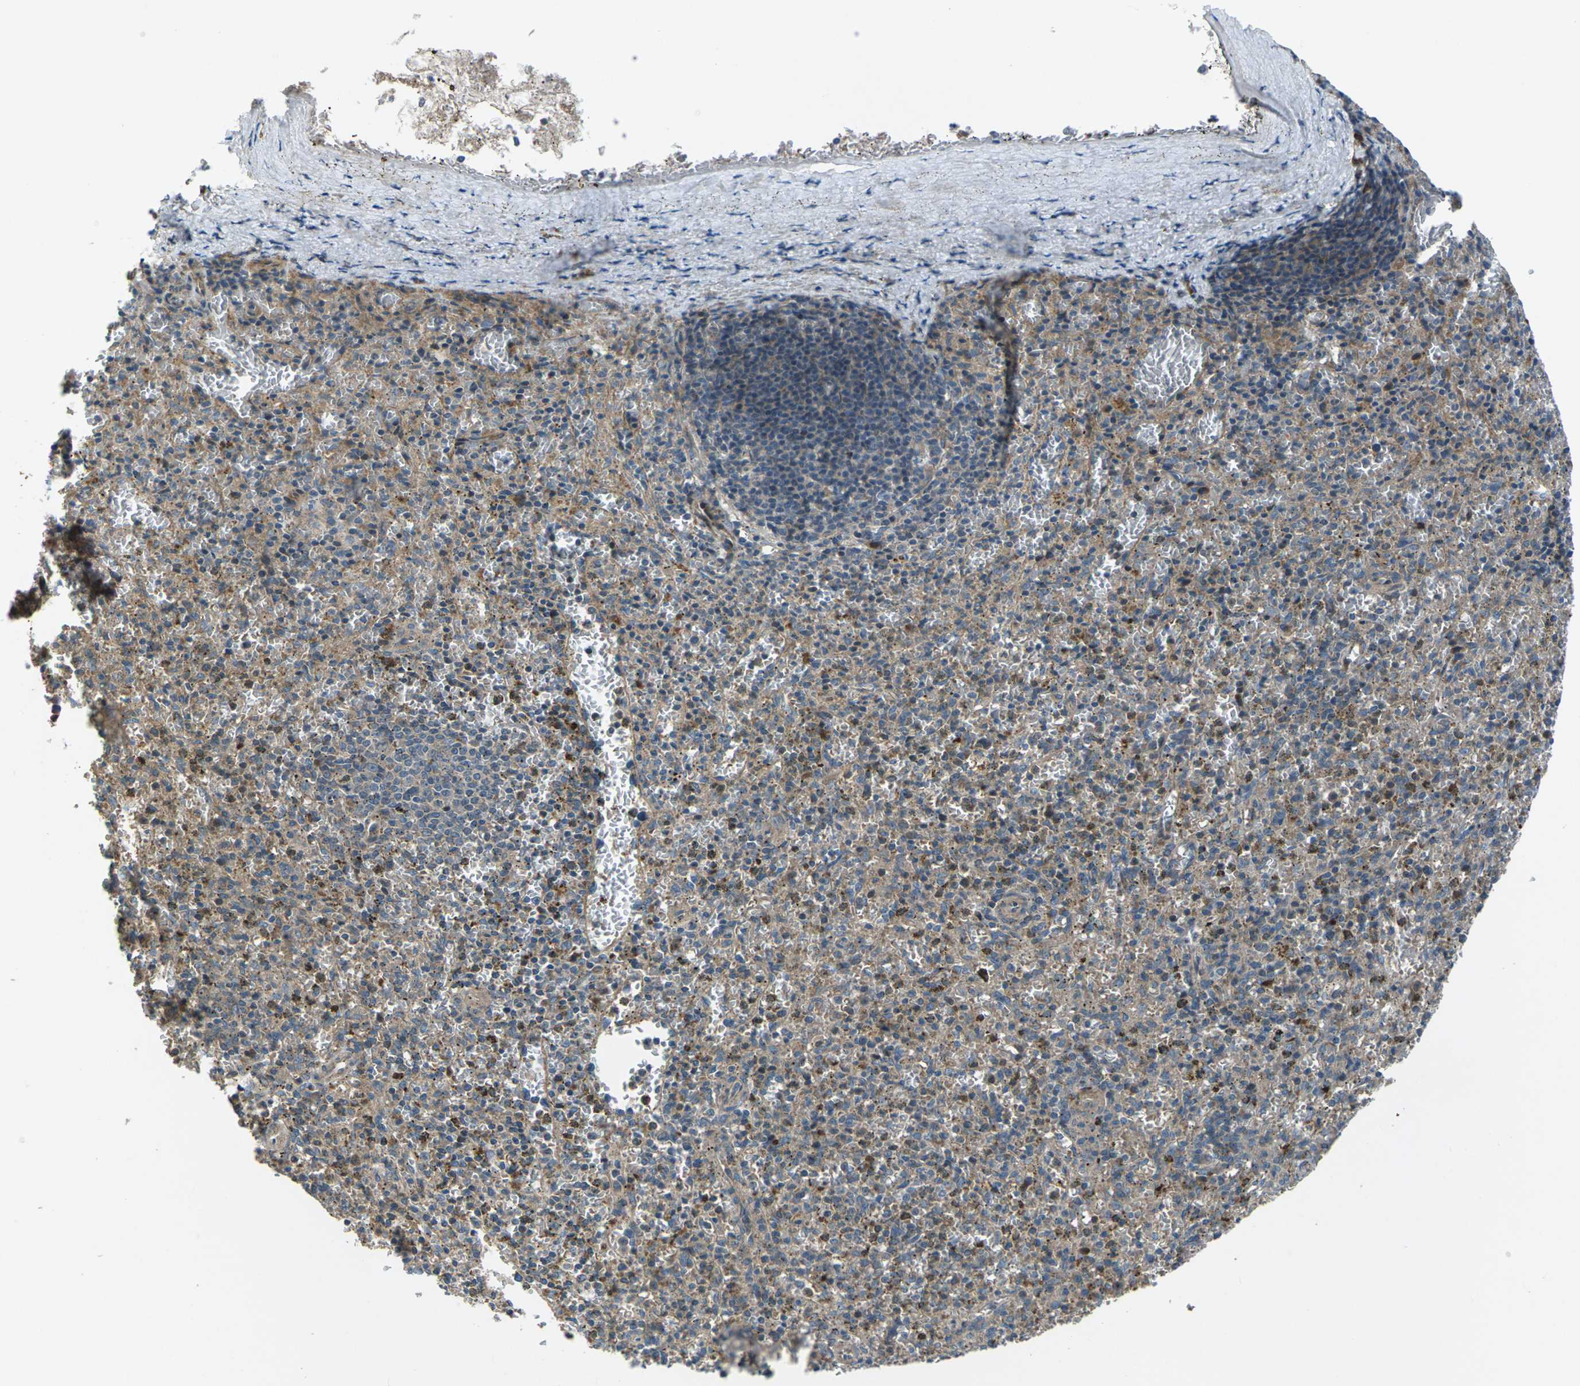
{"staining": {"intensity": "weak", "quantity": "<25%", "location": "cytoplasmic/membranous"}, "tissue": "spleen", "cell_type": "Cells in red pulp", "image_type": "normal", "snomed": [{"axis": "morphology", "description": "Normal tissue, NOS"}, {"axis": "topography", "description": "Spleen"}], "caption": "This is an immunohistochemistry (IHC) histopathology image of unremarkable human spleen. There is no staining in cells in red pulp.", "gene": "EDNRA", "patient": {"sex": "male", "age": 72}}